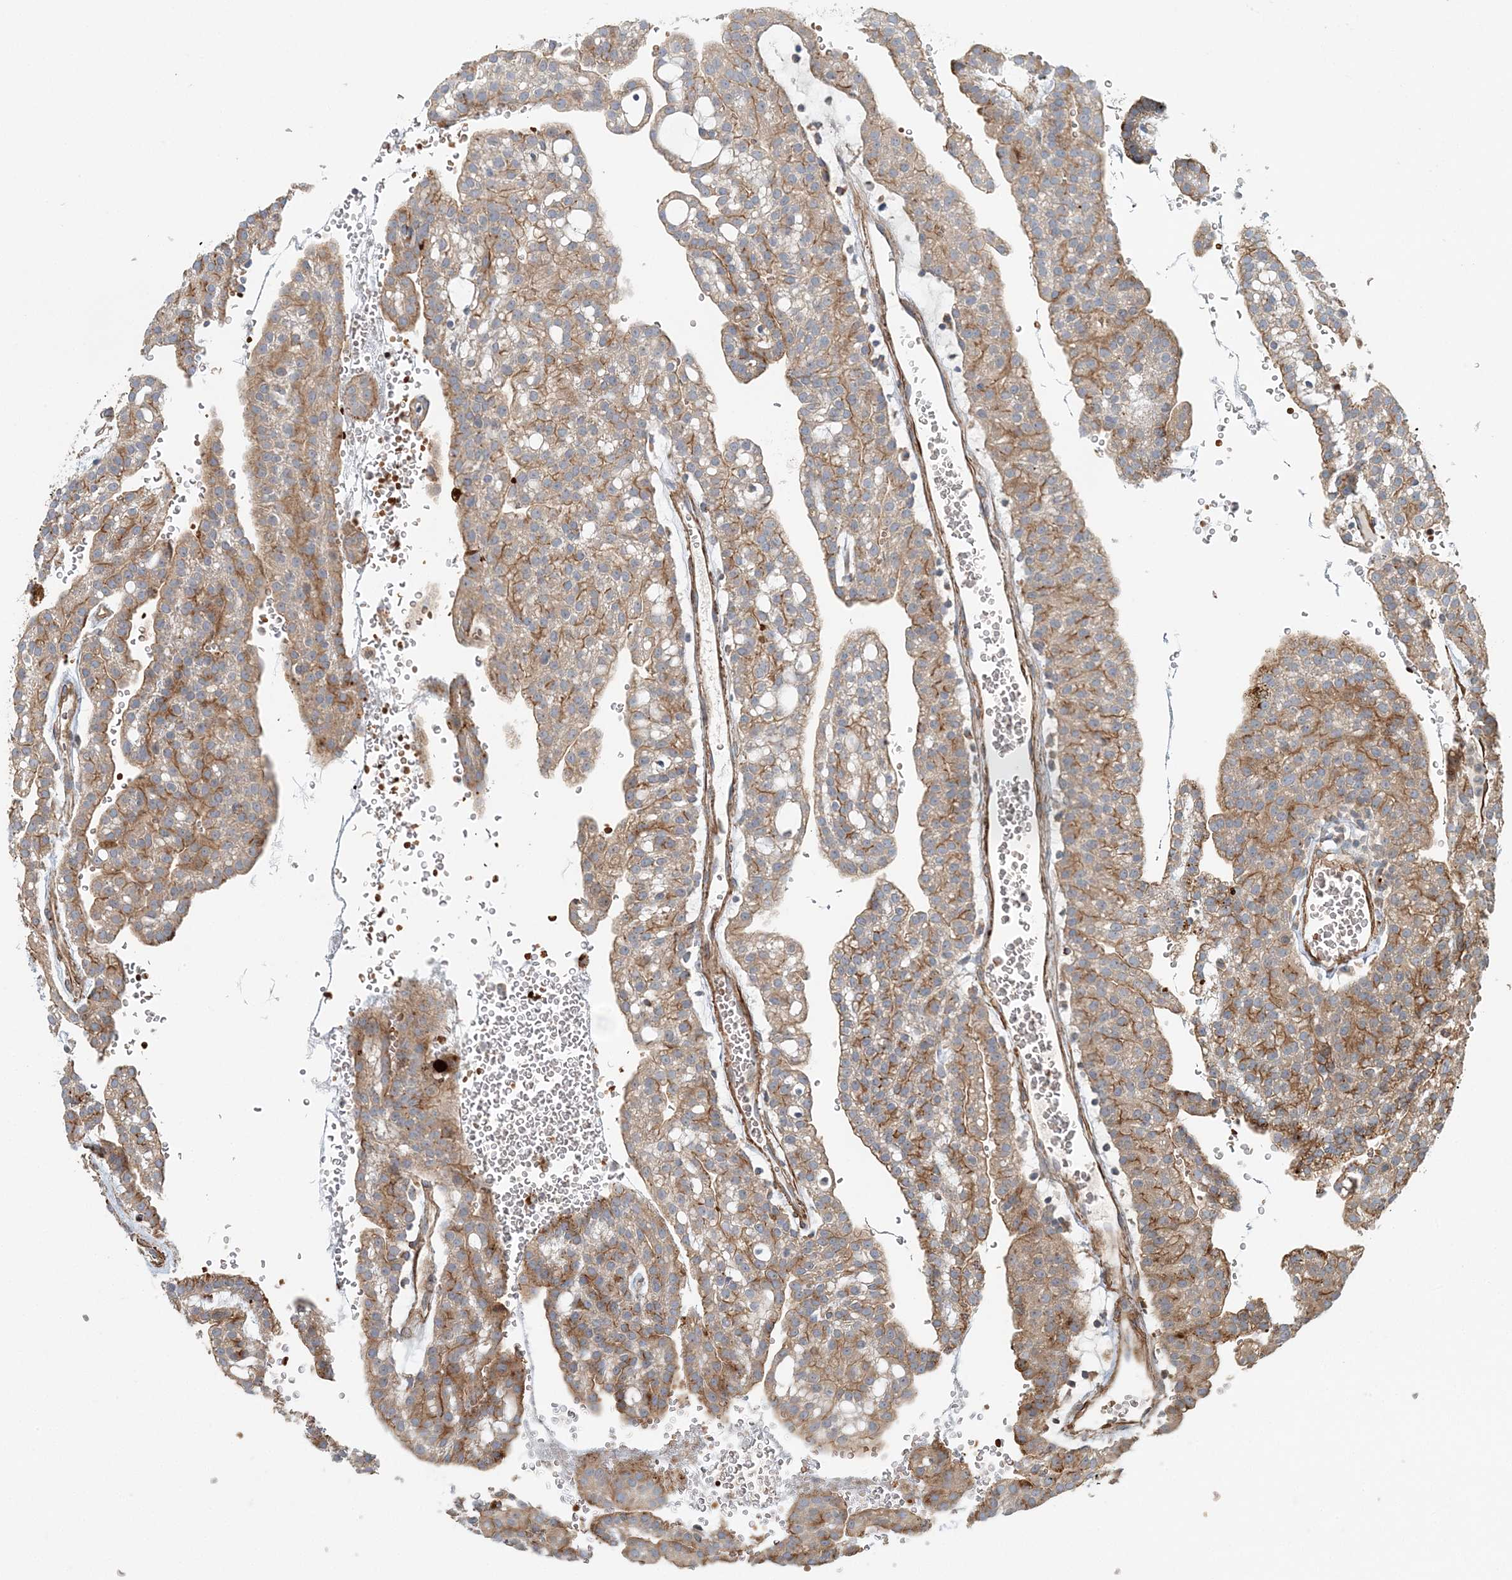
{"staining": {"intensity": "moderate", "quantity": "25%-75%", "location": "cytoplasmic/membranous"}, "tissue": "renal cancer", "cell_type": "Tumor cells", "image_type": "cancer", "snomed": [{"axis": "morphology", "description": "Adenocarcinoma, NOS"}, {"axis": "topography", "description": "Kidney"}], "caption": "Immunohistochemistry (DAB) staining of renal adenocarcinoma displays moderate cytoplasmic/membranous protein positivity in about 25%-75% of tumor cells.", "gene": "TTI1", "patient": {"sex": "male", "age": 63}}